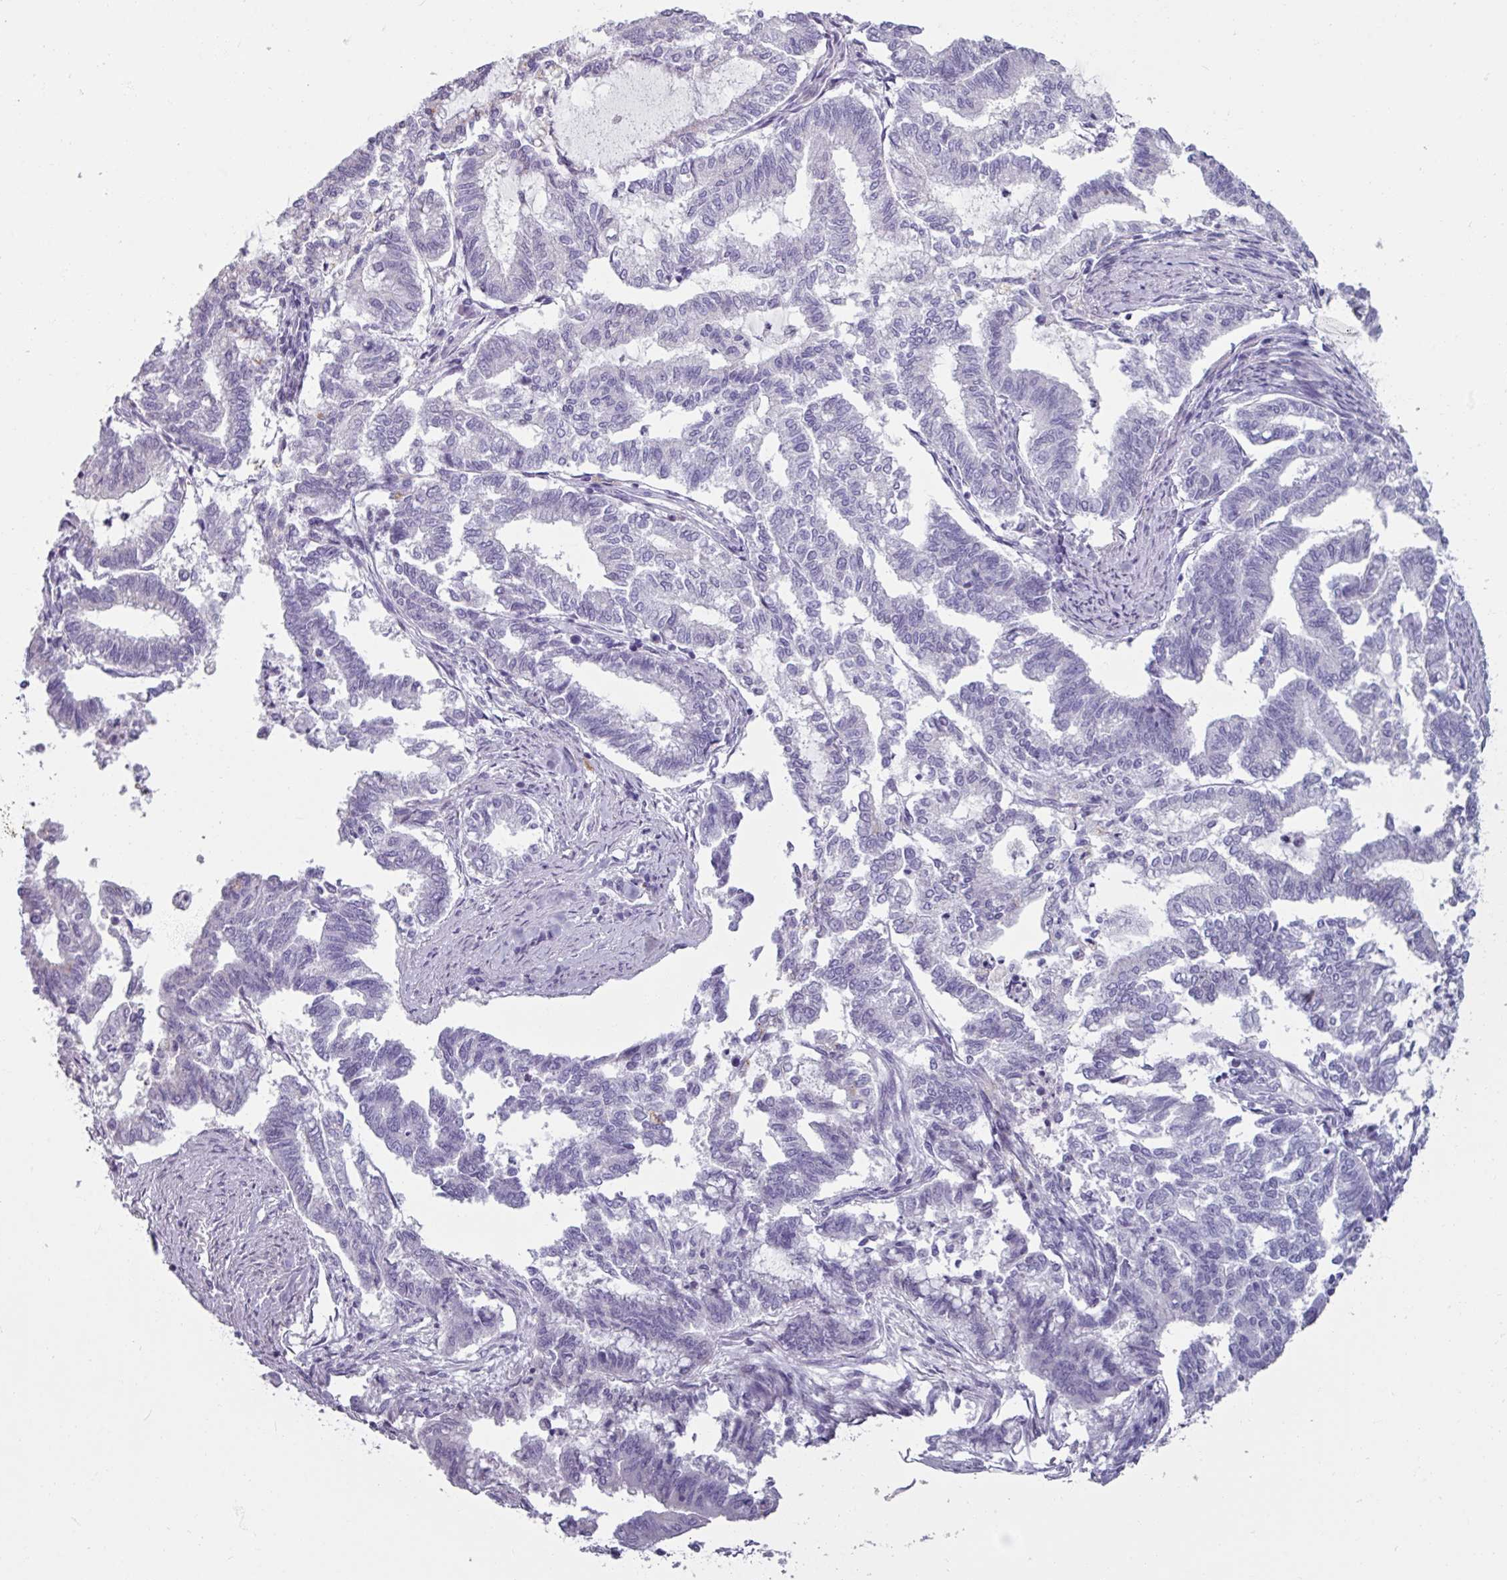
{"staining": {"intensity": "negative", "quantity": "none", "location": "none"}, "tissue": "endometrial cancer", "cell_type": "Tumor cells", "image_type": "cancer", "snomed": [{"axis": "morphology", "description": "Adenocarcinoma, NOS"}, {"axis": "topography", "description": "Endometrium"}], "caption": "This is a micrograph of IHC staining of endometrial cancer, which shows no expression in tumor cells.", "gene": "SPESP1", "patient": {"sex": "female", "age": 79}}